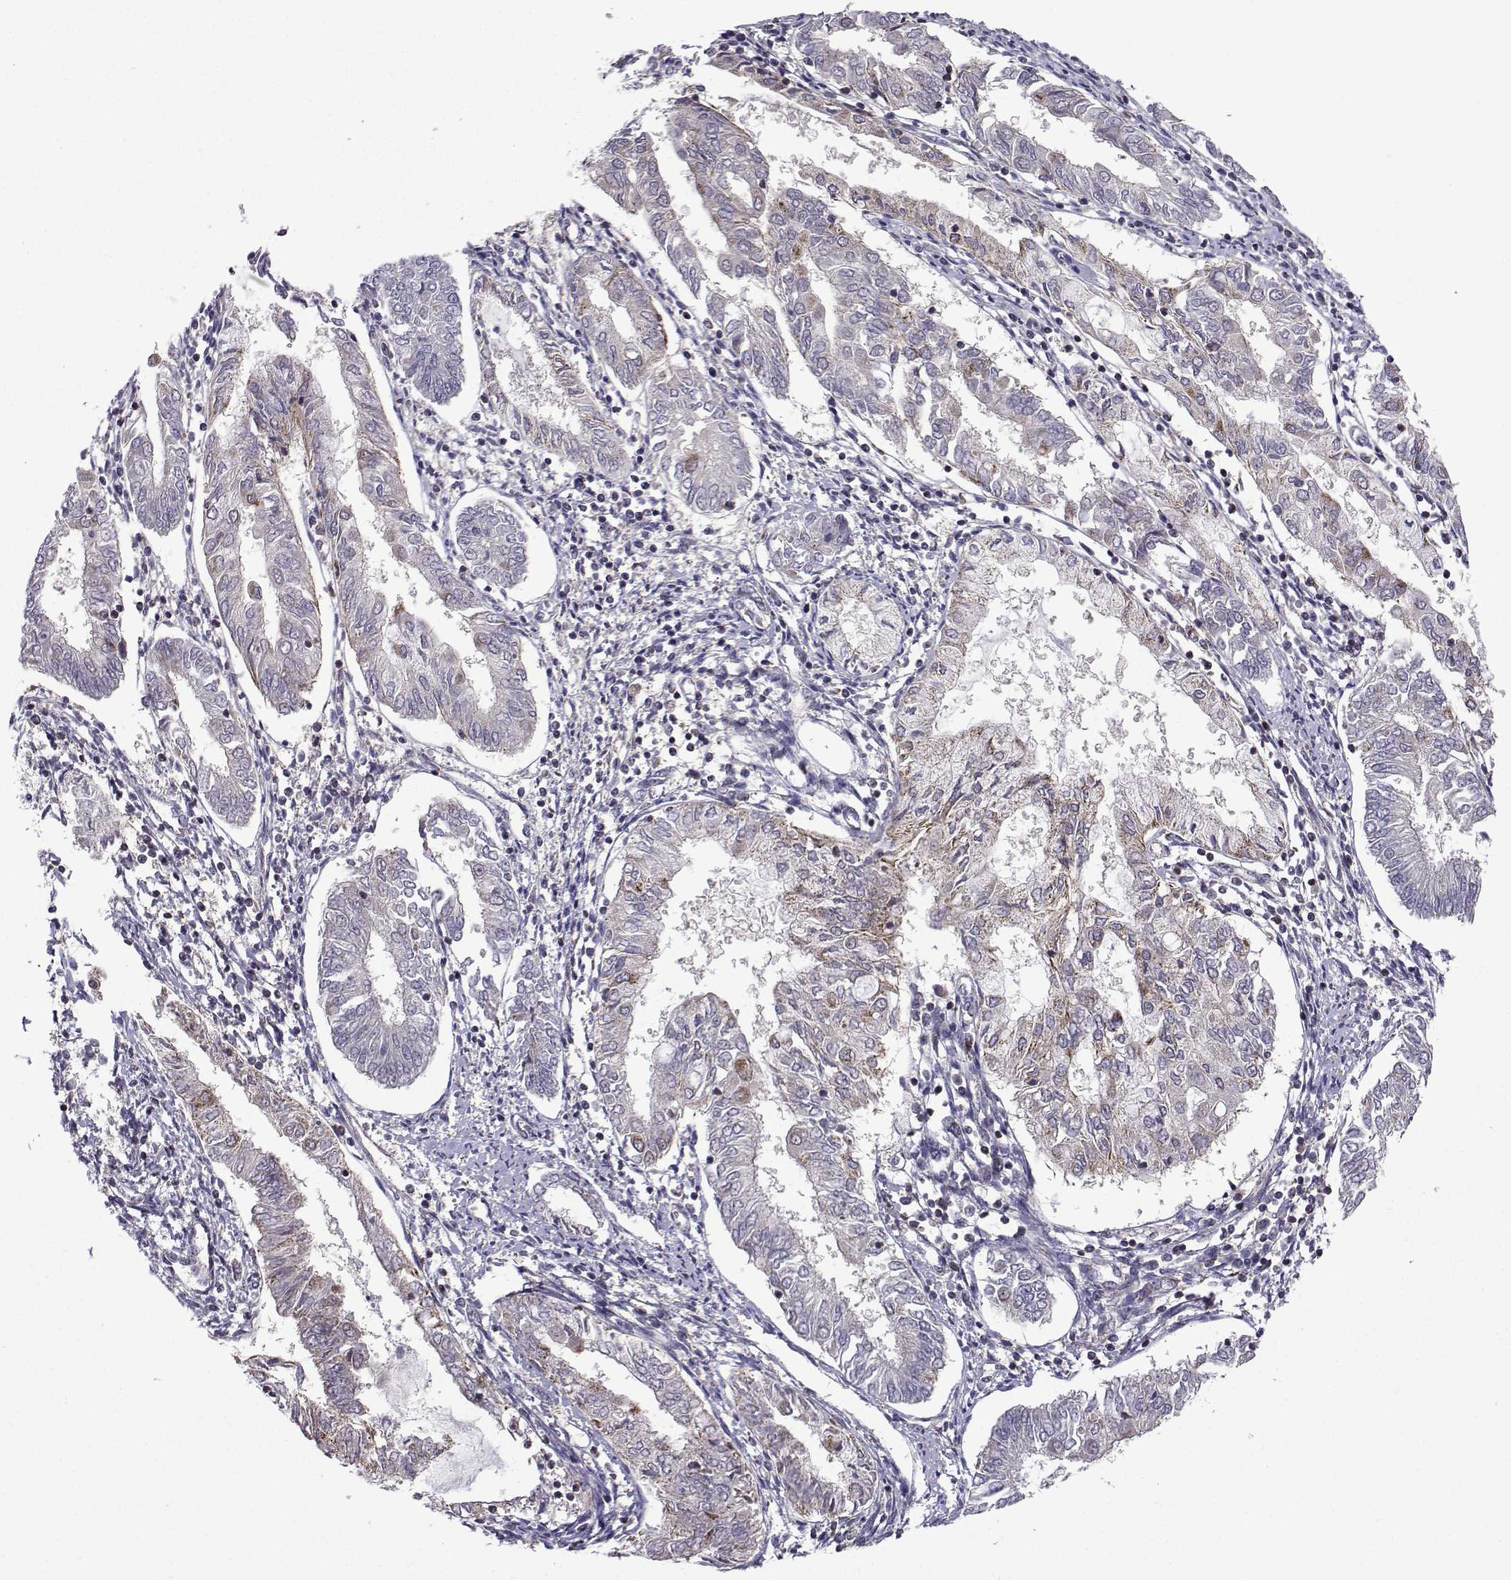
{"staining": {"intensity": "weak", "quantity": "<25%", "location": "cytoplasmic/membranous"}, "tissue": "endometrial cancer", "cell_type": "Tumor cells", "image_type": "cancer", "snomed": [{"axis": "morphology", "description": "Adenocarcinoma, NOS"}, {"axis": "topography", "description": "Endometrium"}], "caption": "IHC image of neoplastic tissue: human adenocarcinoma (endometrial) stained with DAB (3,3'-diaminobenzidine) demonstrates no significant protein expression in tumor cells.", "gene": "TAB2", "patient": {"sex": "female", "age": 68}}